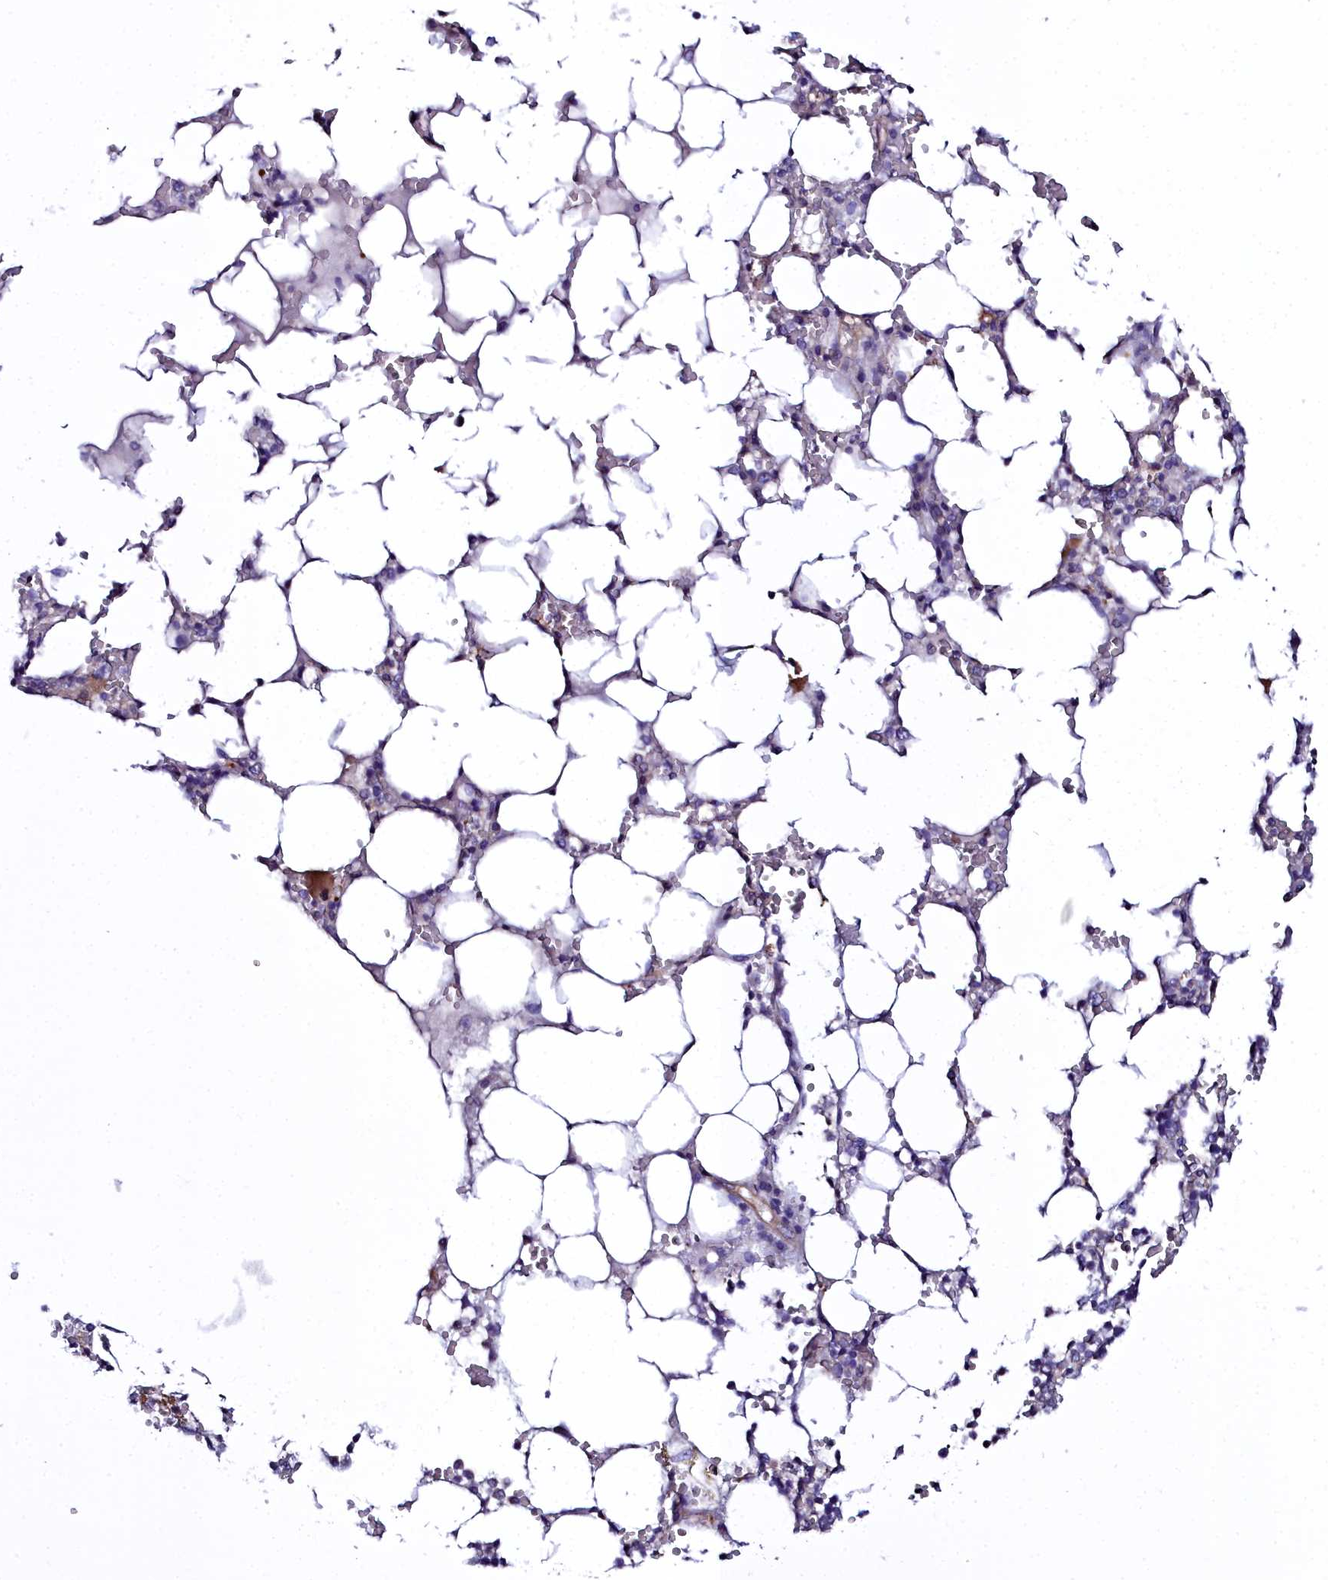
{"staining": {"intensity": "moderate", "quantity": "<25%", "location": "cytoplasmic/membranous"}, "tissue": "bone marrow", "cell_type": "Hematopoietic cells", "image_type": "normal", "snomed": [{"axis": "morphology", "description": "Normal tissue, NOS"}, {"axis": "topography", "description": "Bone marrow"}], "caption": "Immunohistochemistry (IHC) (DAB) staining of benign human bone marrow reveals moderate cytoplasmic/membranous protein staining in approximately <25% of hematopoietic cells.", "gene": "FADS3", "patient": {"sex": "male", "age": 64}}